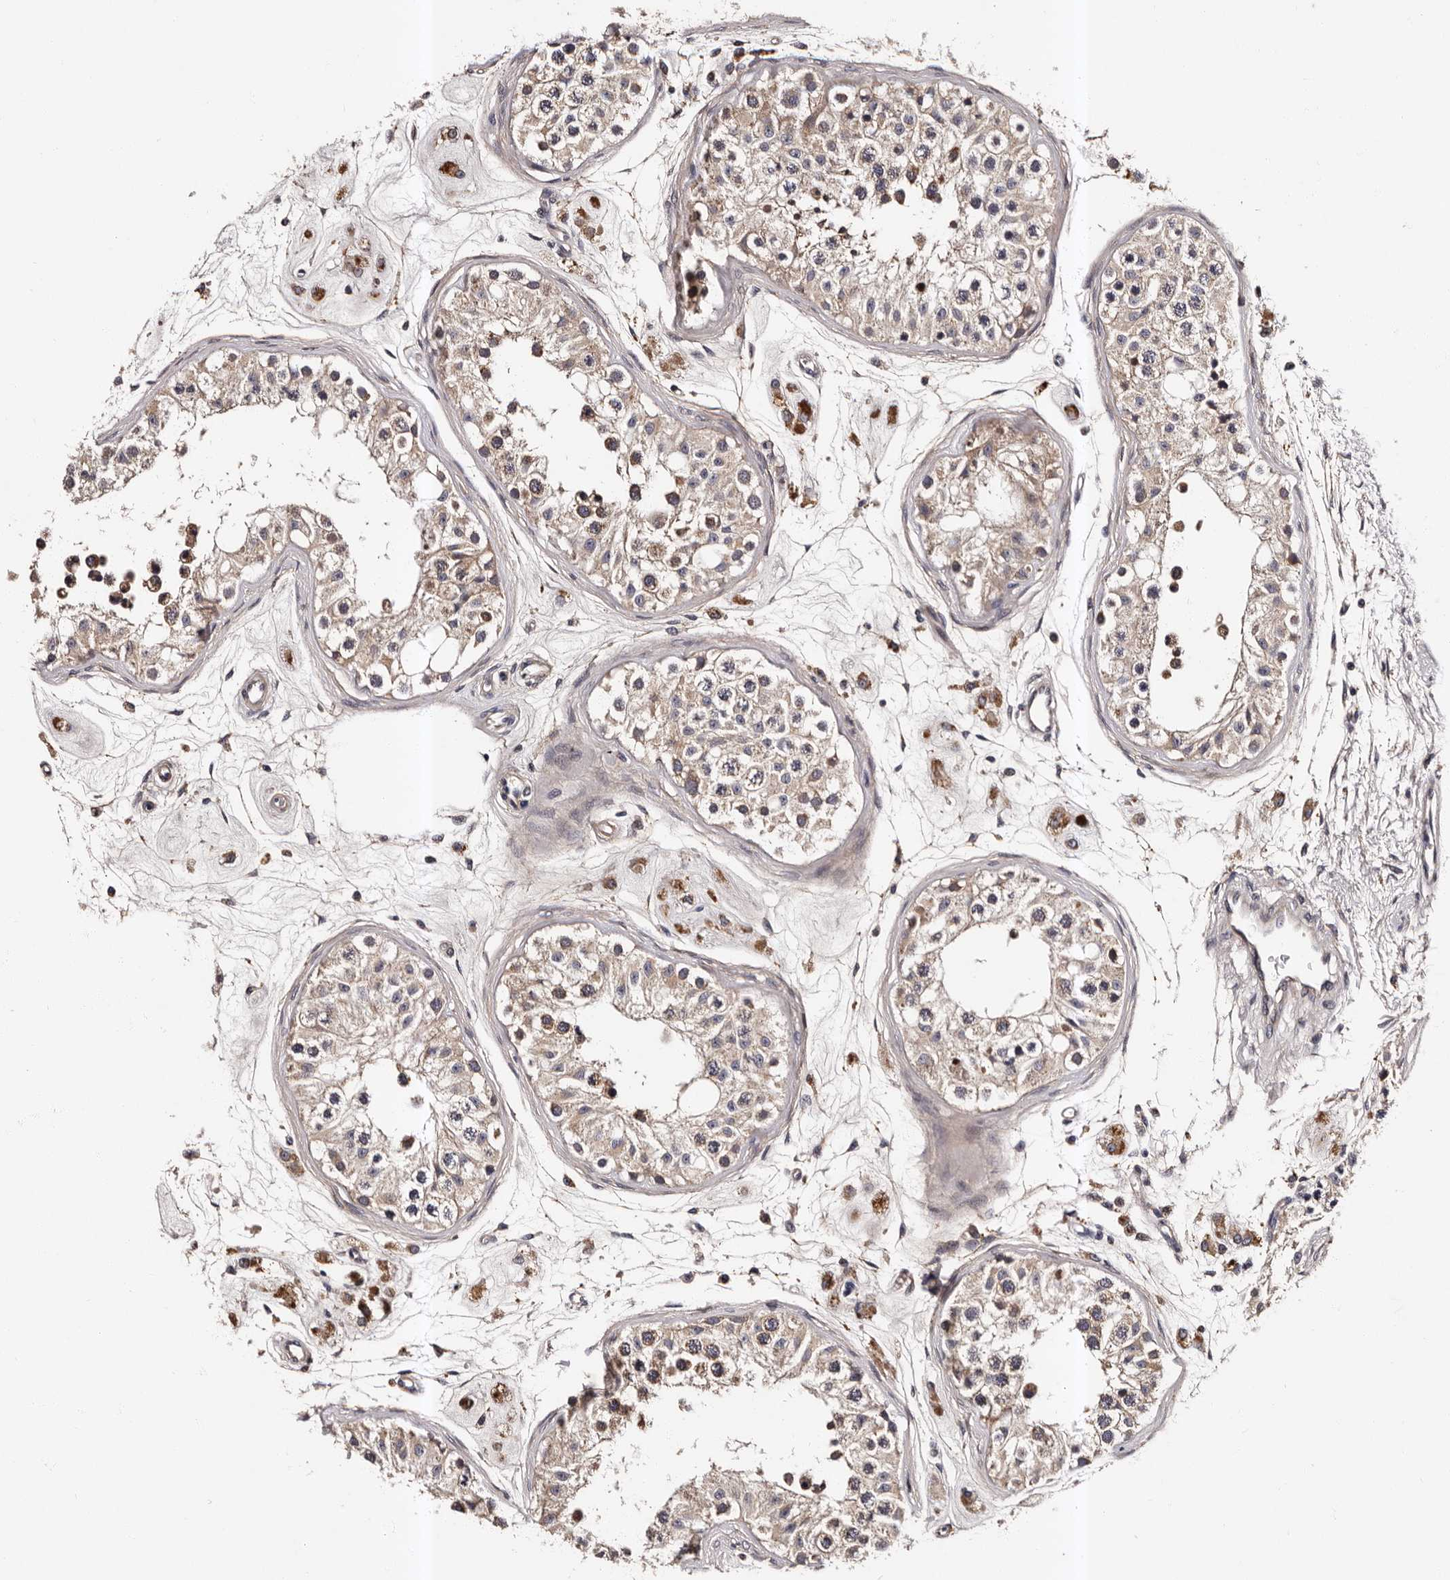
{"staining": {"intensity": "moderate", "quantity": ">75%", "location": "cytoplasmic/membranous"}, "tissue": "testis", "cell_type": "Cells in seminiferous ducts", "image_type": "normal", "snomed": [{"axis": "morphology", "description": "Normal tissue, NOS"}, {"axis": "morphology", "description": "Adenocarcinoma, metastatic, NOS"}, {"axis": "topography", "description": "Testis"}], "caption": "Cells in seminiferous ducts demonstrate moderate cytoplasmic/membranous staining in about >75% of cells in unremarkable testis.", "gene": "ADCK5", "patient": {"sex": "male", "age": 26}}